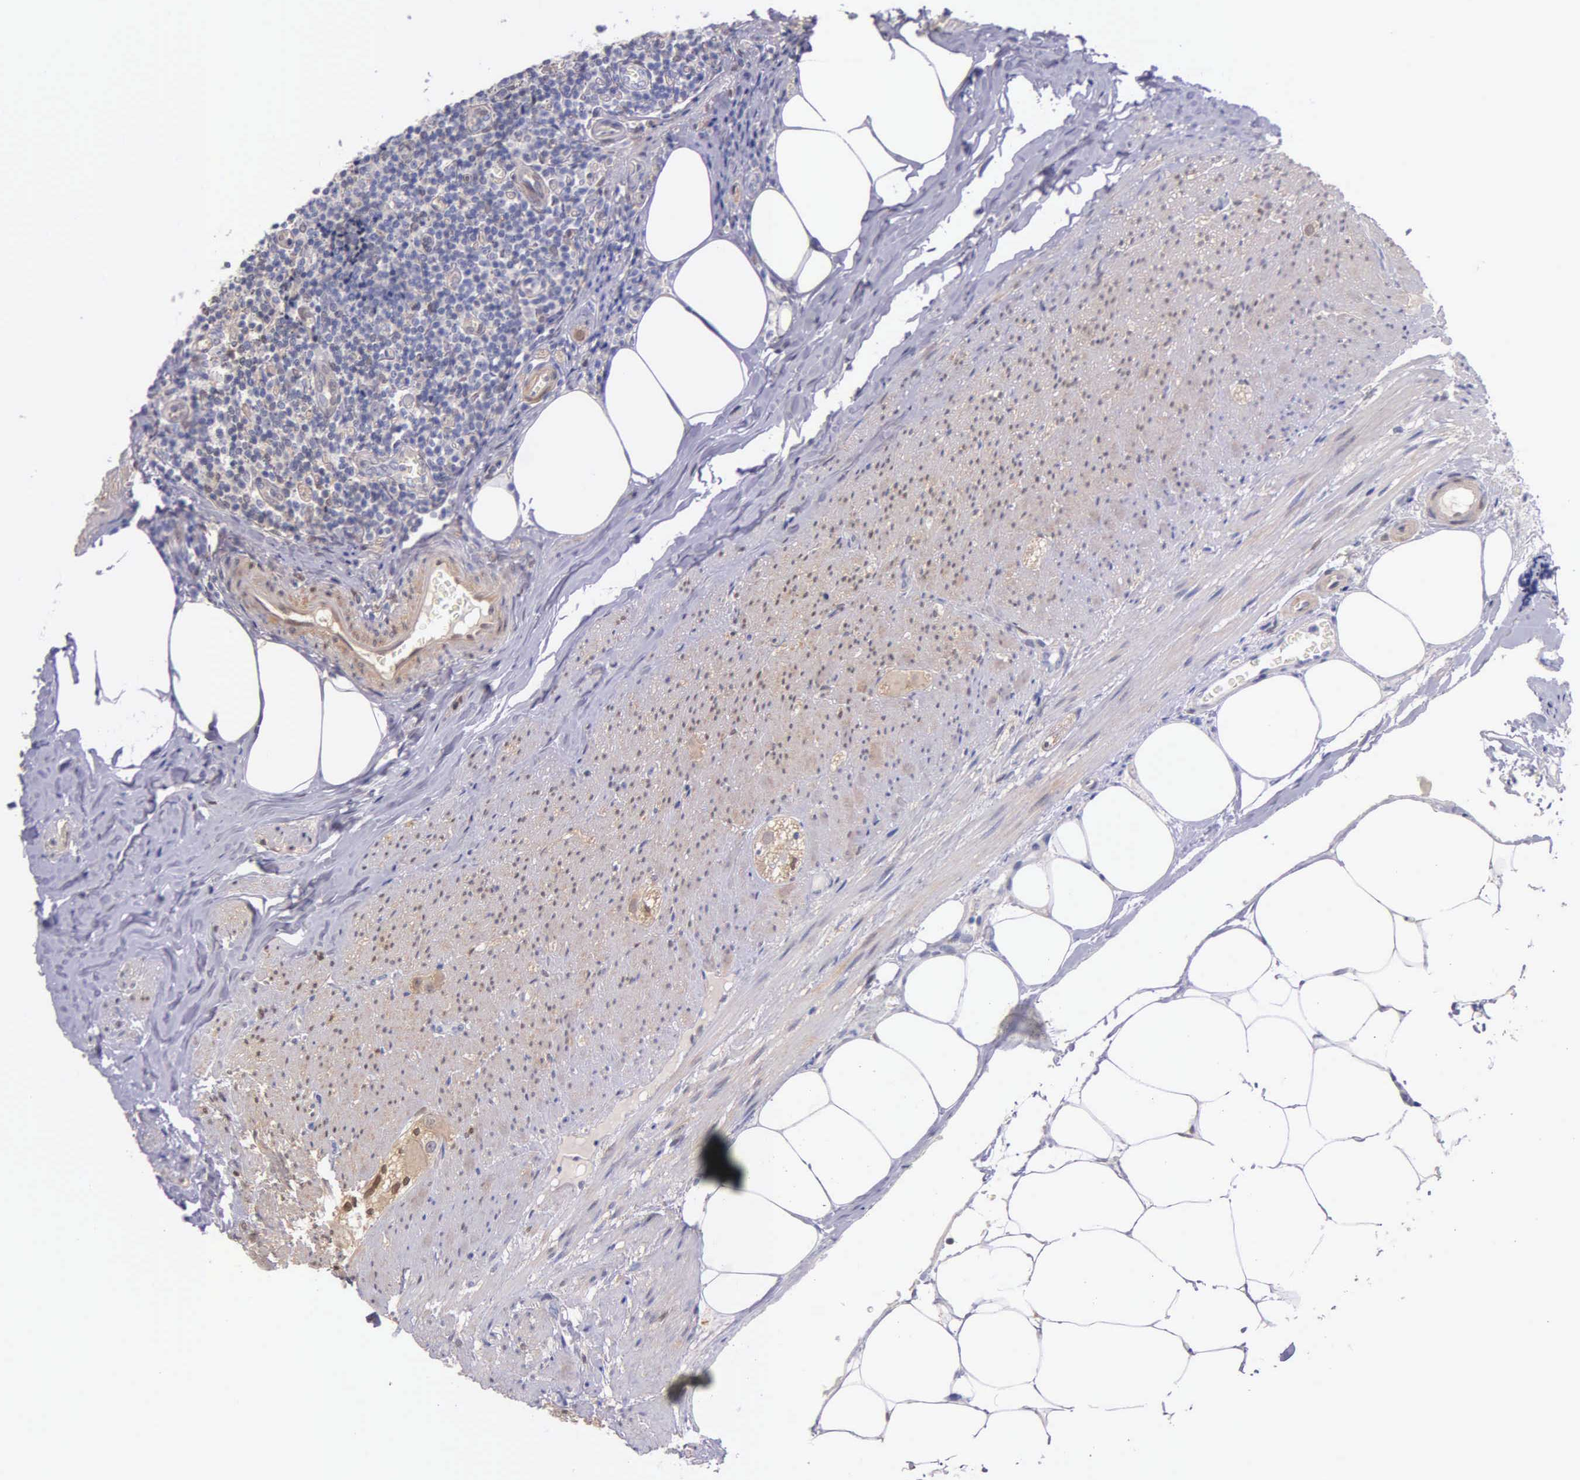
{"staining": {"intensity": "negative", "quantity": "none", "location": "none"}, "tissue": "appendix", "cell_type": "Glandular cells", "image_type": "normal", "snomed": [{"axis": "morphology", "description": "Normal tissue, NOS"}, {"axis": "topography", "description": "Appendix"}], "caption": "Micrograph shows no protein expression in glandular cells of benign appendix.", "gene": "GSTT2B", "patient": {"sex": "female", "age": 36}}